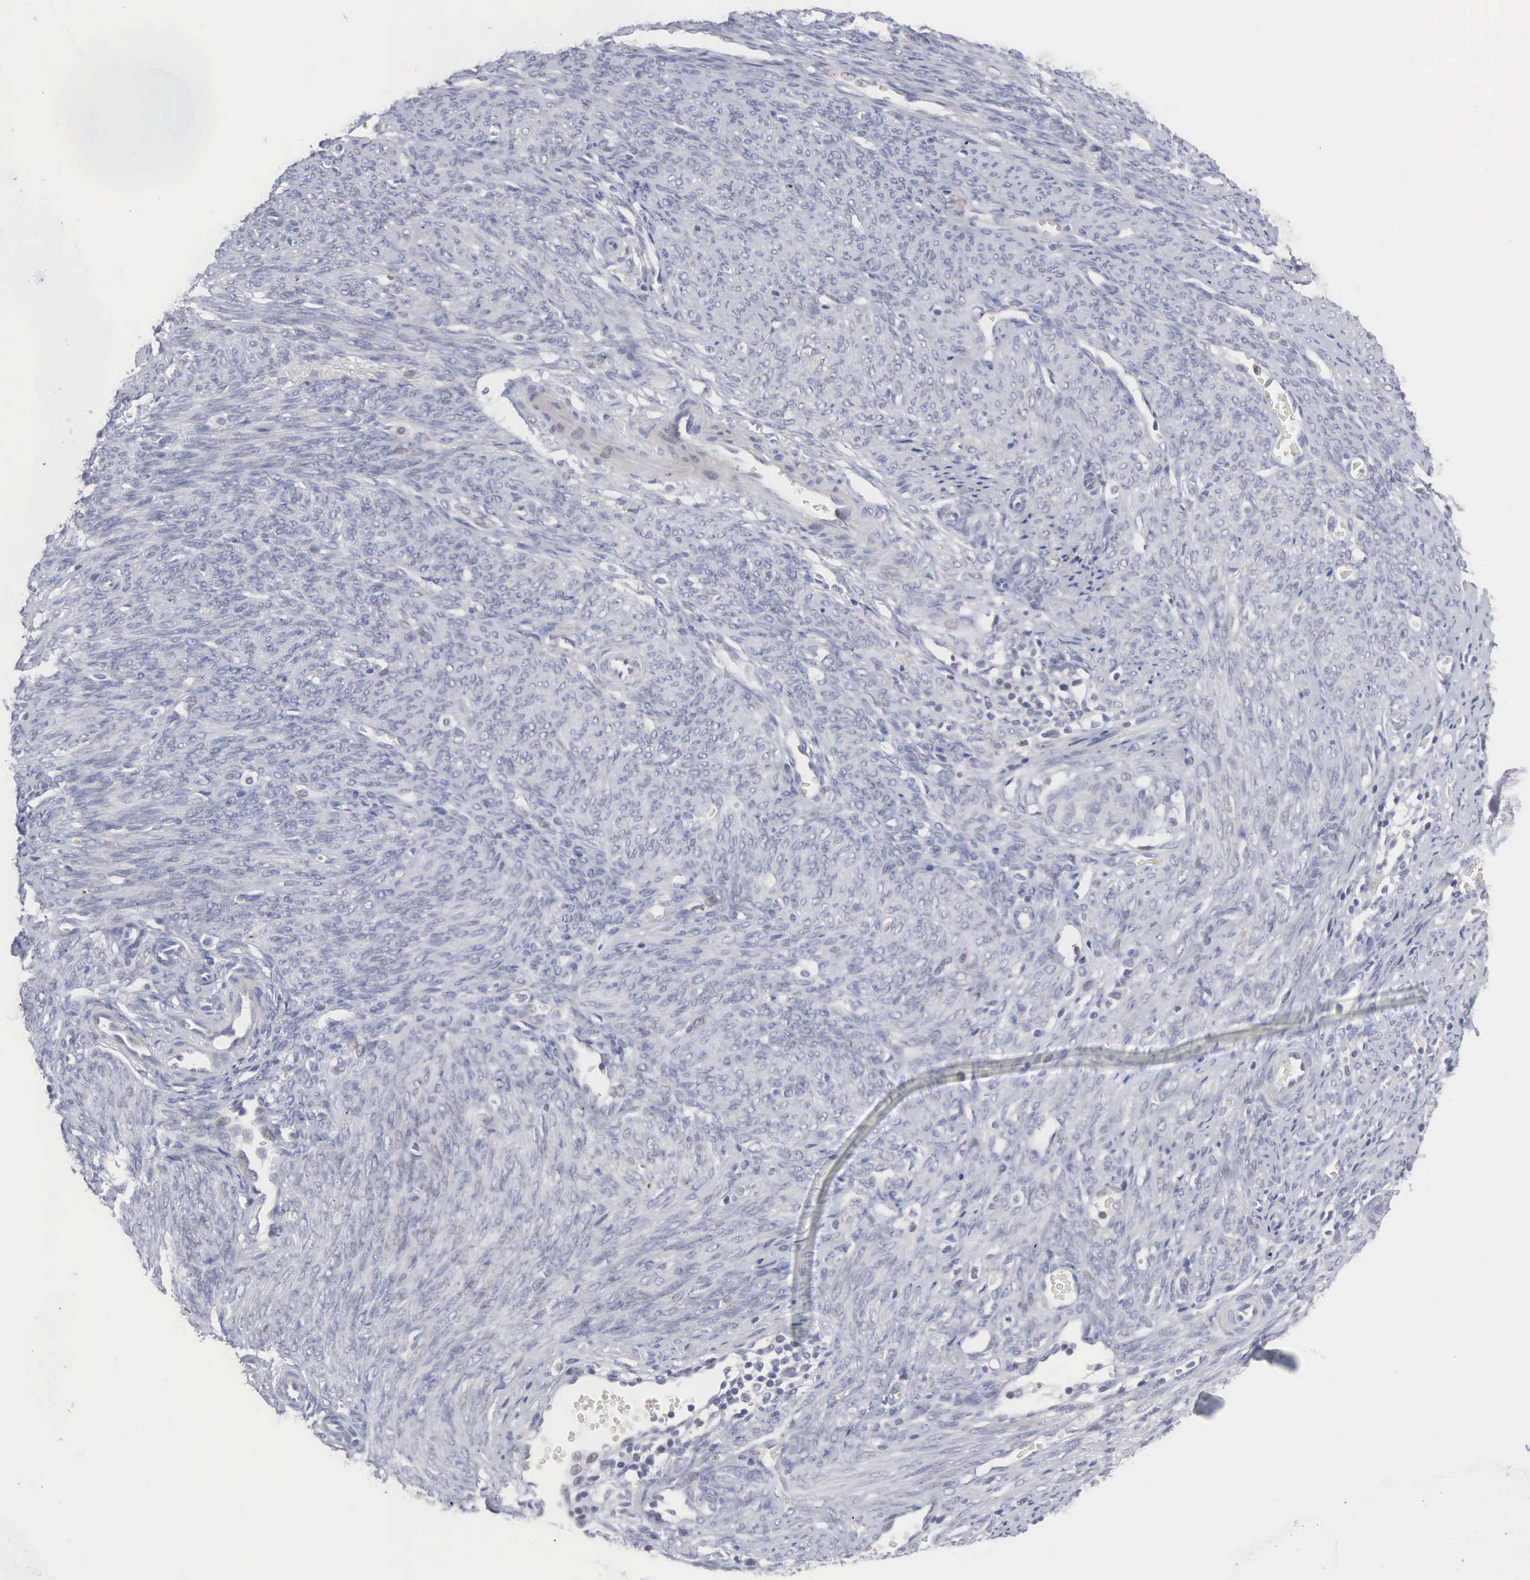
{"staining": {"intensity": "negative", "quantity": "none", "location": "none"}, "tissue": "endometrium", "cell_type": "Cells in endometrial stroma", "image_type": "normal", "snomed": [{"axis": "morphology", "description": "Normal tissue, NOS"}, {"axis": "topography", "description": "Uterus"}], "caption": "A high-resolution micrograph shows IHC staining of normal endometrium, which reveals no significant staining in cells in endometrial stroma. Brightfield microscopy of immunohistochemistry (IHC) stained with DAB (3,3'-diaminobenzidine) (brown) and hematoxylin (blue), captured at high magnification.", "gene": "ACOT4", "patient": {"sex": "female", "age": 83}}